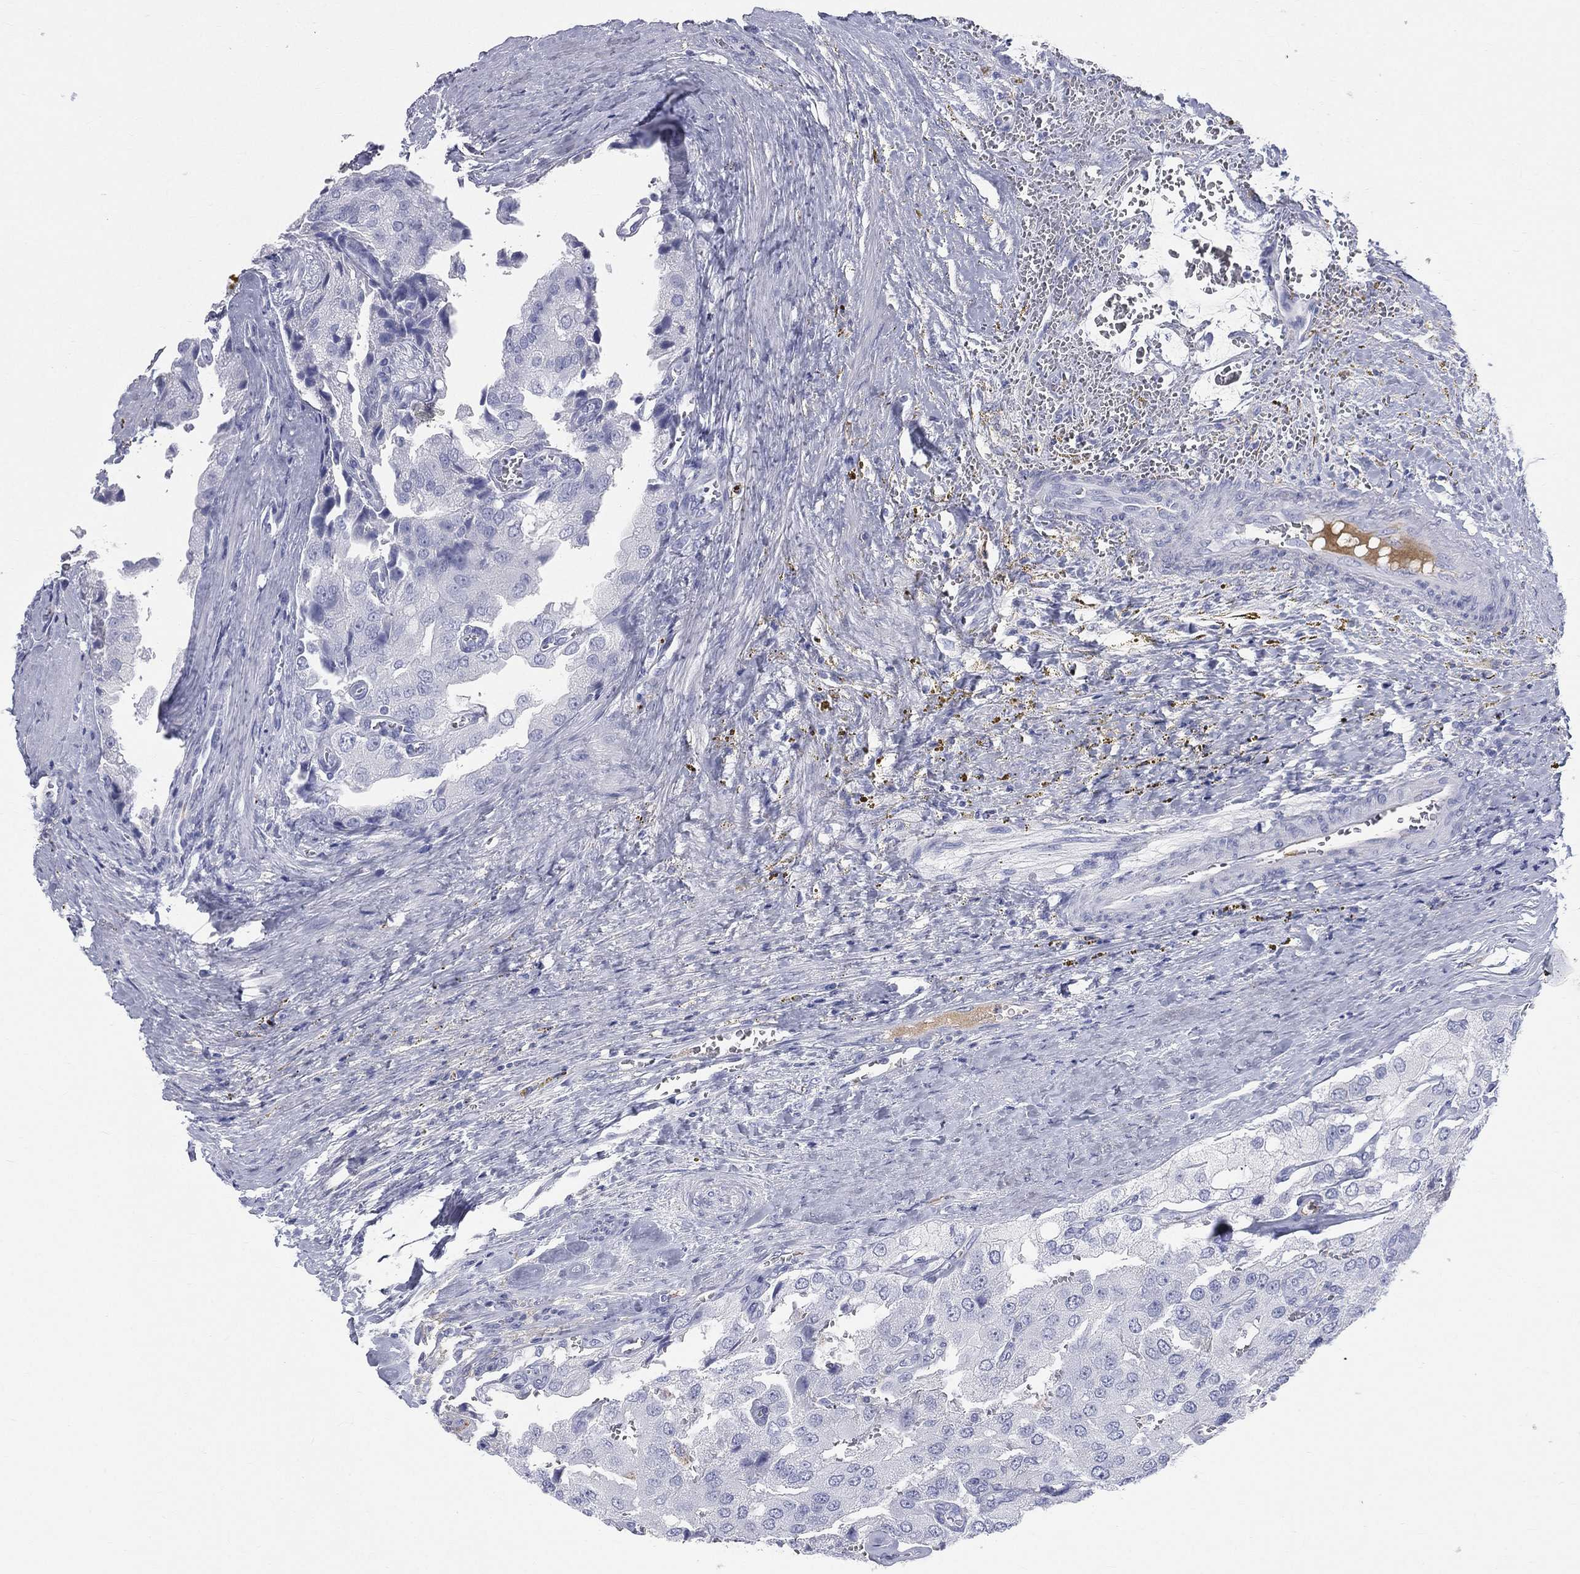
{"staining": {"intensity": "negative", "quantity": "none", "location": "none"}, "tissue": "prostate cancer", "cell_type": "Tumor cells", "image_type": "cancer", "snomed": [{"axis": "morphology", "description": "Adenocarcinoma, NOS"}, {"axis": "topography", "description": "Prostate and seminal vesicle, NOS"}, {"axis": "topography", "description": "Prostate"}], "caption": "The photomicrograph reveals no staining of tumor cells in prostate cancer.", "gene": "HP", "patient": {"sex": "male", "age": 67}}